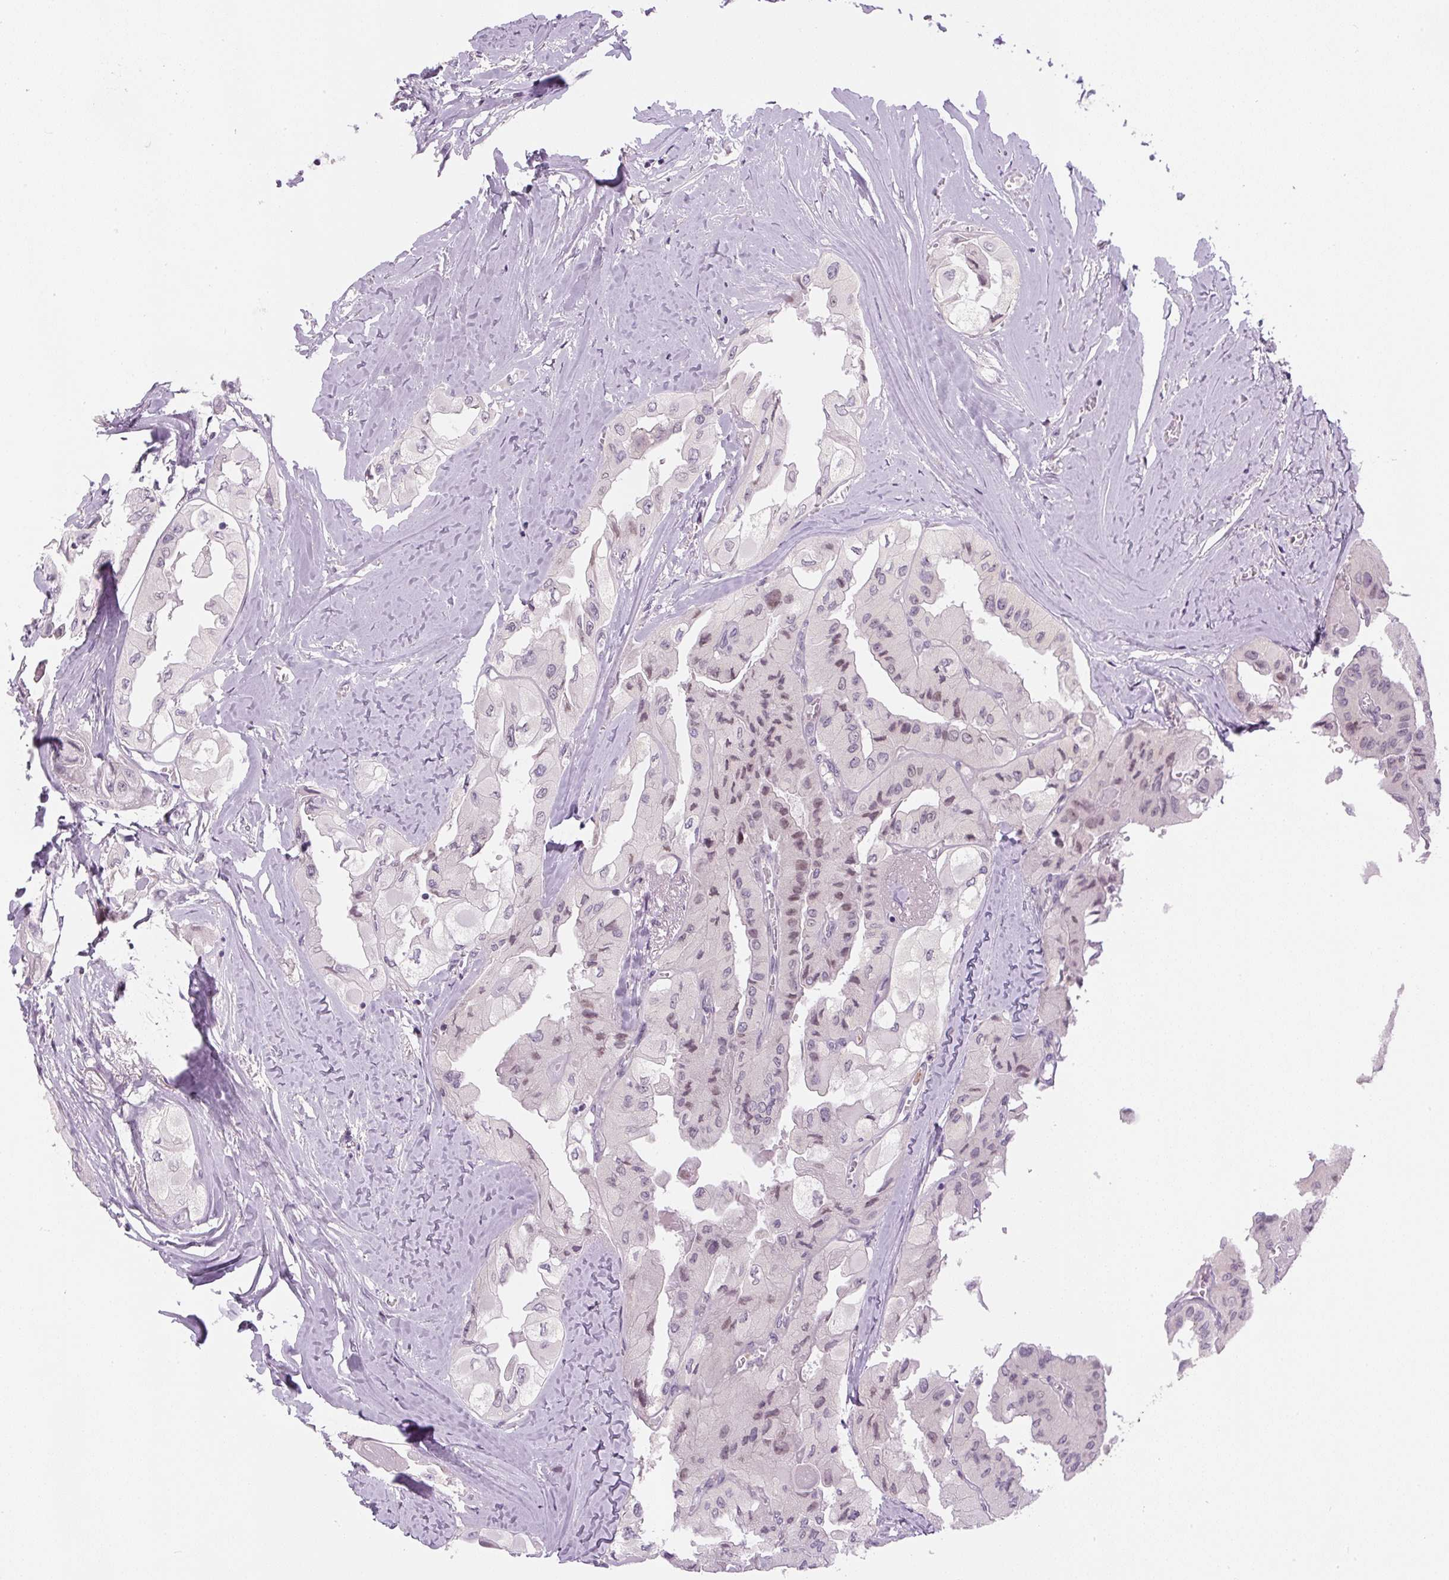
{"staining": {"intensity": "moderate", "quantity": "<25%", "location": "nuclear"}, "tissue": "thyroid cancer", "cell_type": "Tumor cells", "image_type": "cancer", "snomed": [{"axis": "morphology", "description": "Normal tissue, NOS"}, {"axis": "morphology", "description": "Papillary adenocarcinoma, NOS"}, {"axis": "topography", "description": "Thyroid gland"}], "caption": "IHC micrograph of human papillary adenocarcinoma (thyroid) stained for a protein (brown), which shows low levels of moderate nuclear positivity in about <25% of tumor cells.", "gene": "SGF29", "patient": {"sex": "female", "age": 59}}